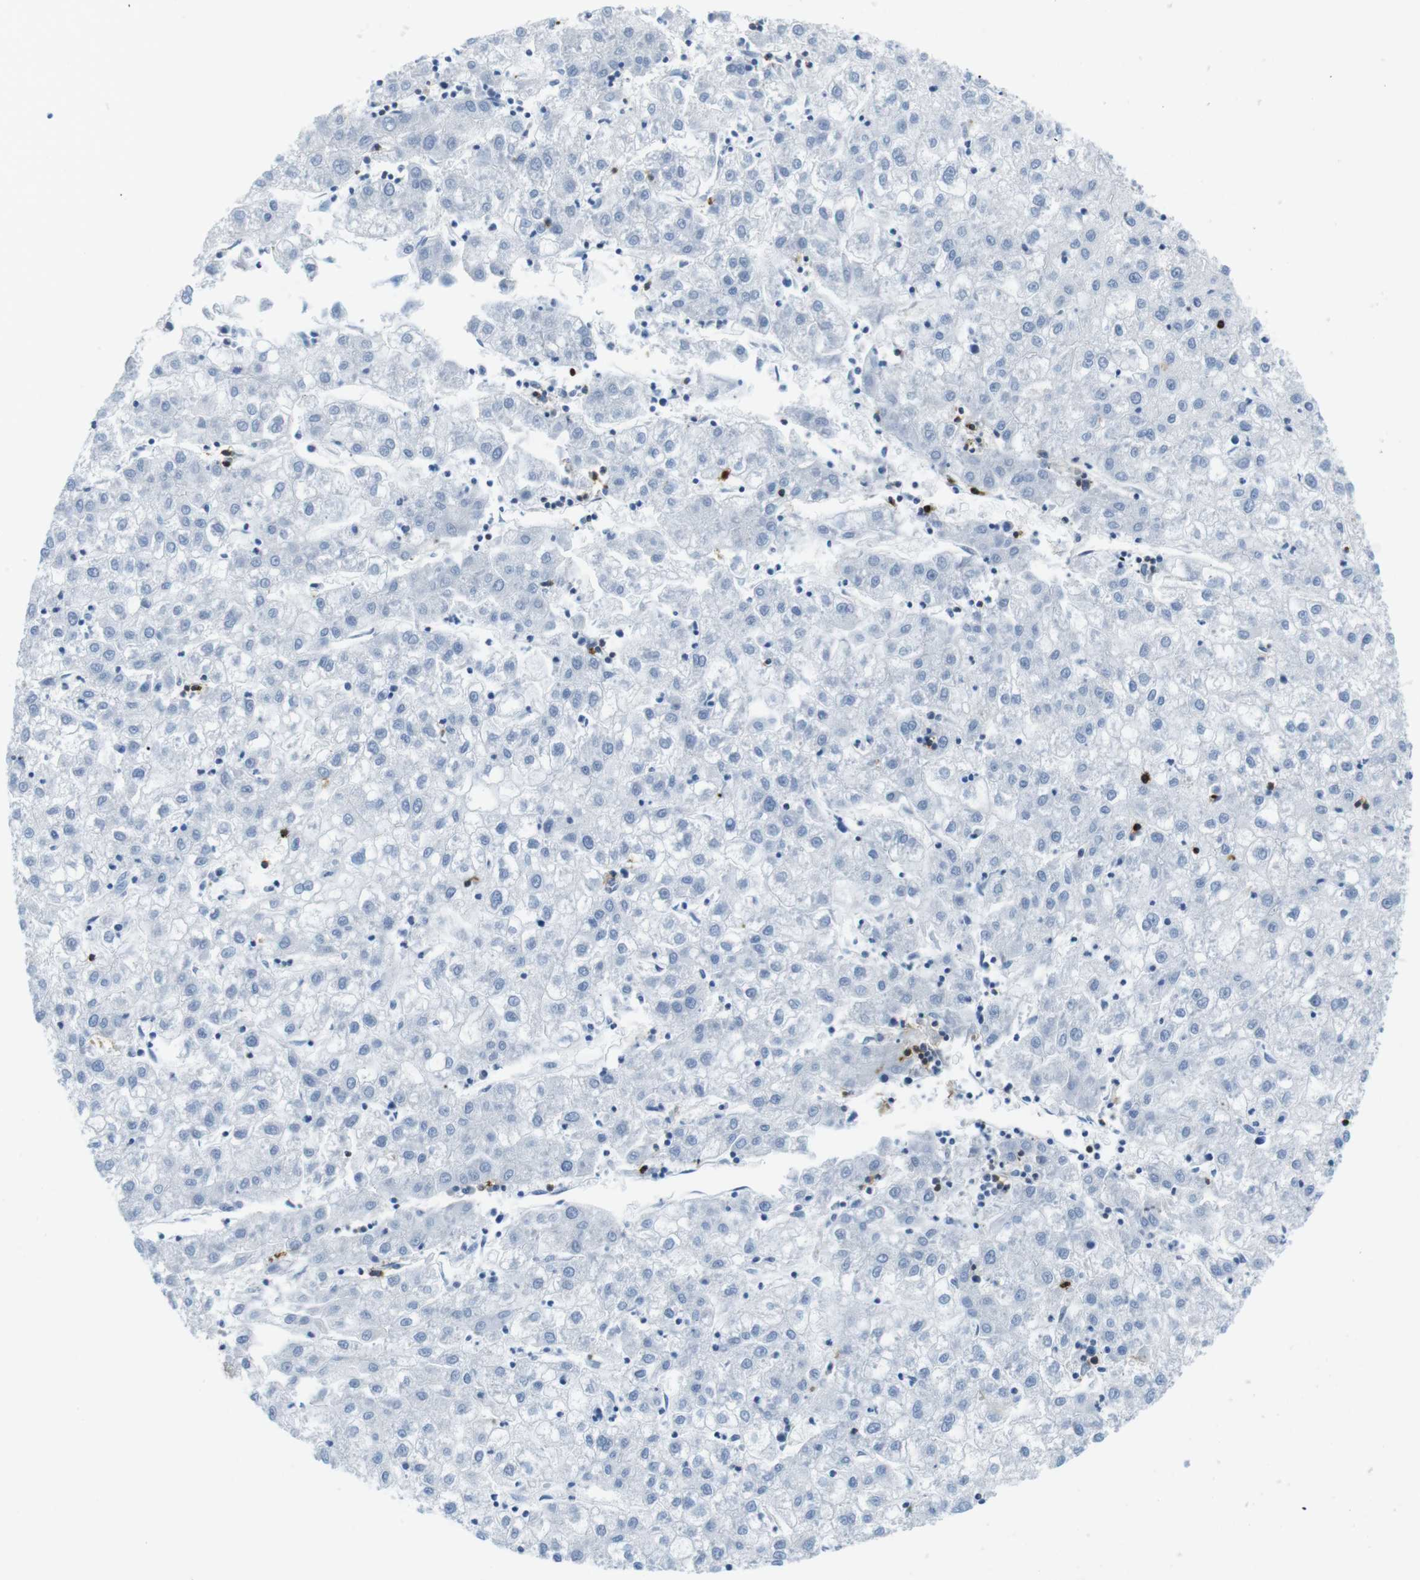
{"staining": {"intensity": "negative", "quantity": "none", "location": "none"}, "tissue": "liver cancer", "cell_type": "Tumor cells", "image_type": "cancer", "snomed": [{"axis": "morphology", "description": "Carcinoma, Hepatocellular, NOS"}, {"axis": "topography", "description": "Liver"}], "caption": "Protein analysis of liver cancer shows no significant expression in tumor cells.", "gene": "TNFRSF4", "patient": {"sex": "male", "age": 72}}